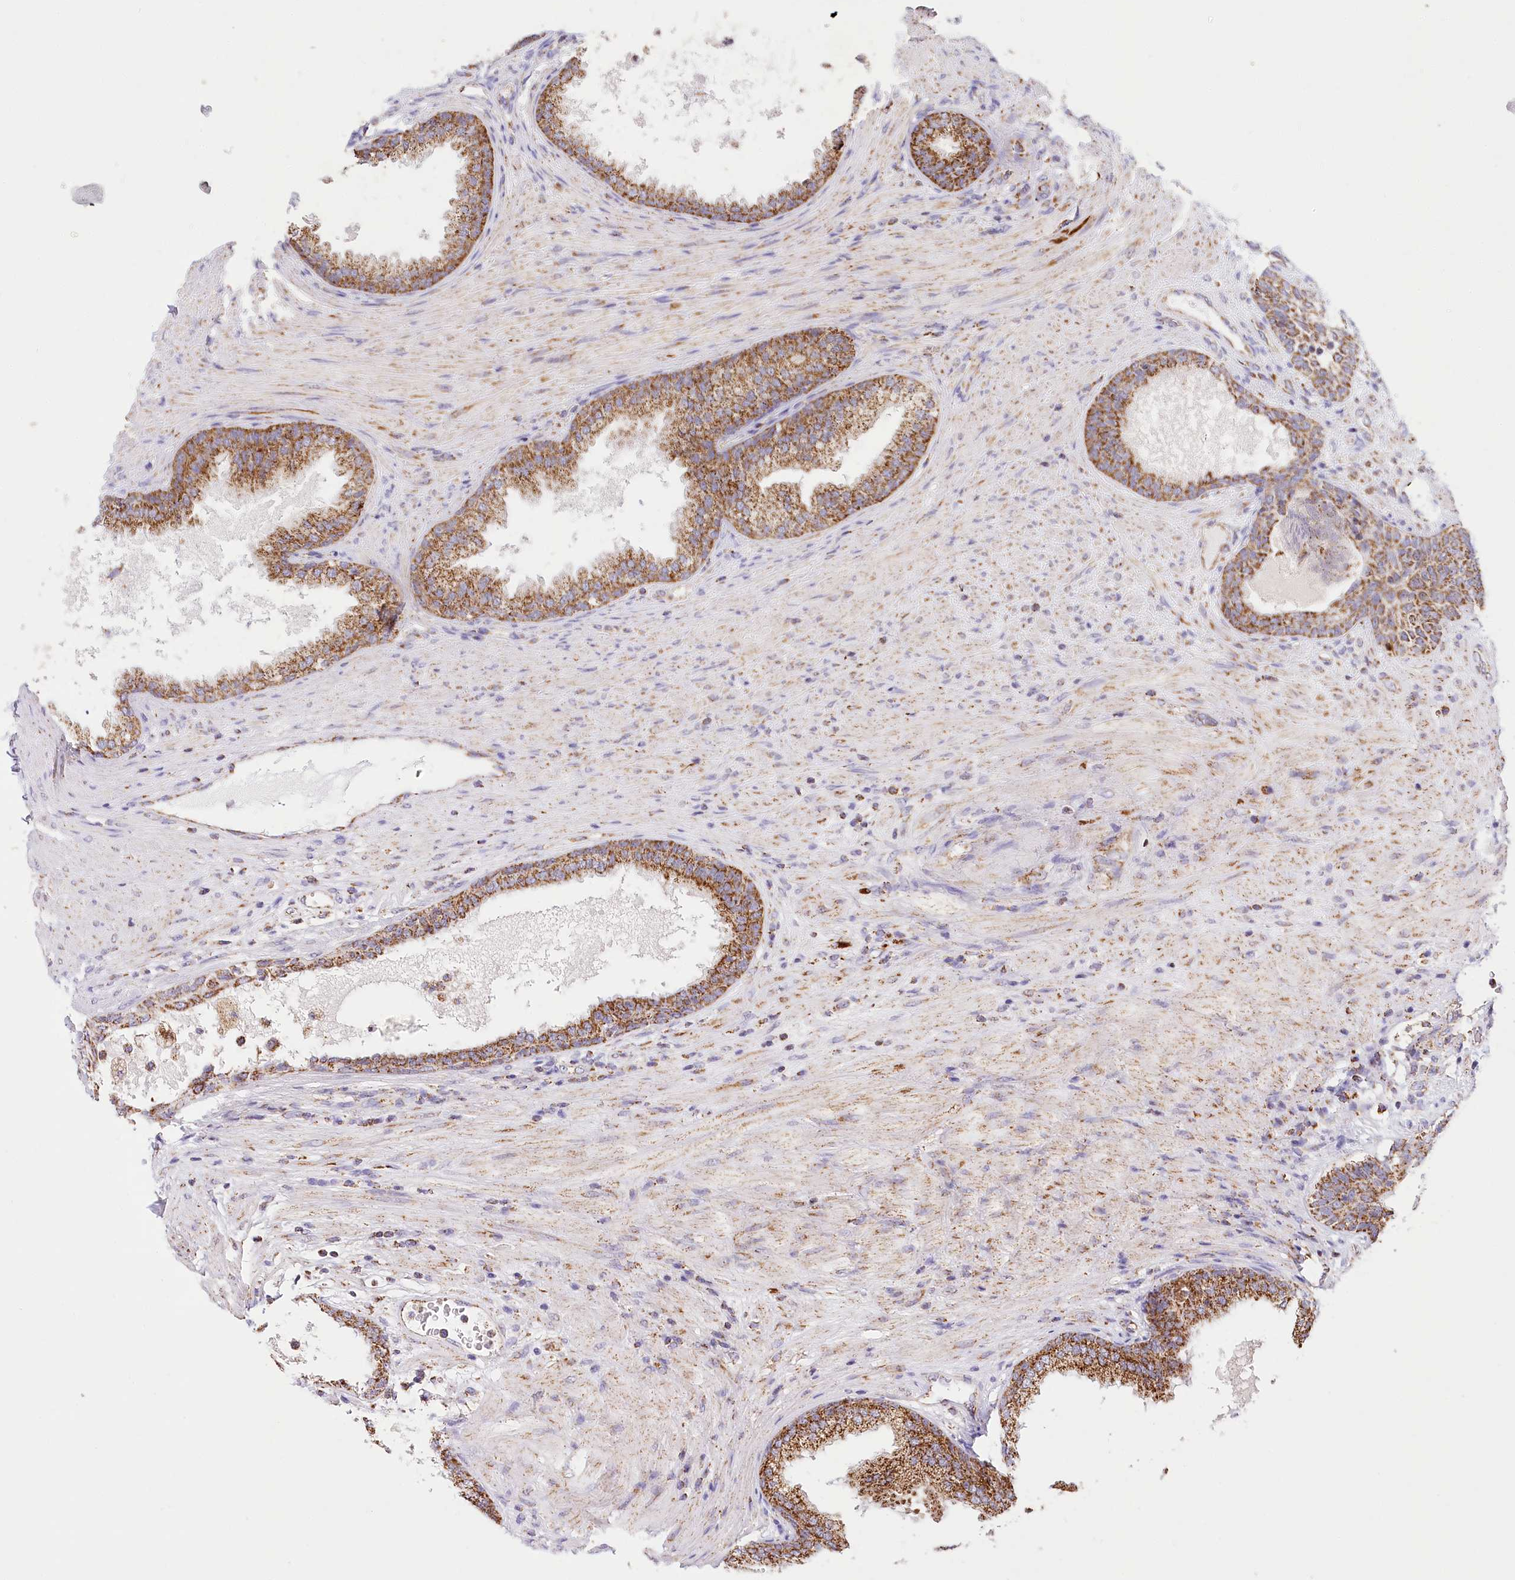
{"staining": {"intensity": "strong", "quantity": ">75%", "location": "cytoplasmic/membranous"}, "tissue": "prostate", "cell_type": "Glandular cells", "image_type": "normal", "snomed": [{"axis": "morphology", "description": "Normal tissue, NOS"}, {"axis": "topography", "description": "Prostate"}], "caption": "Immunohistochemical staining of benign prostate exhibits >75% levels of strong cytoplasmic/membranous protein positivity in about >75% of glandular cells.", "gene": "LSS", "patient": {"sex": "male", "age": 76}}